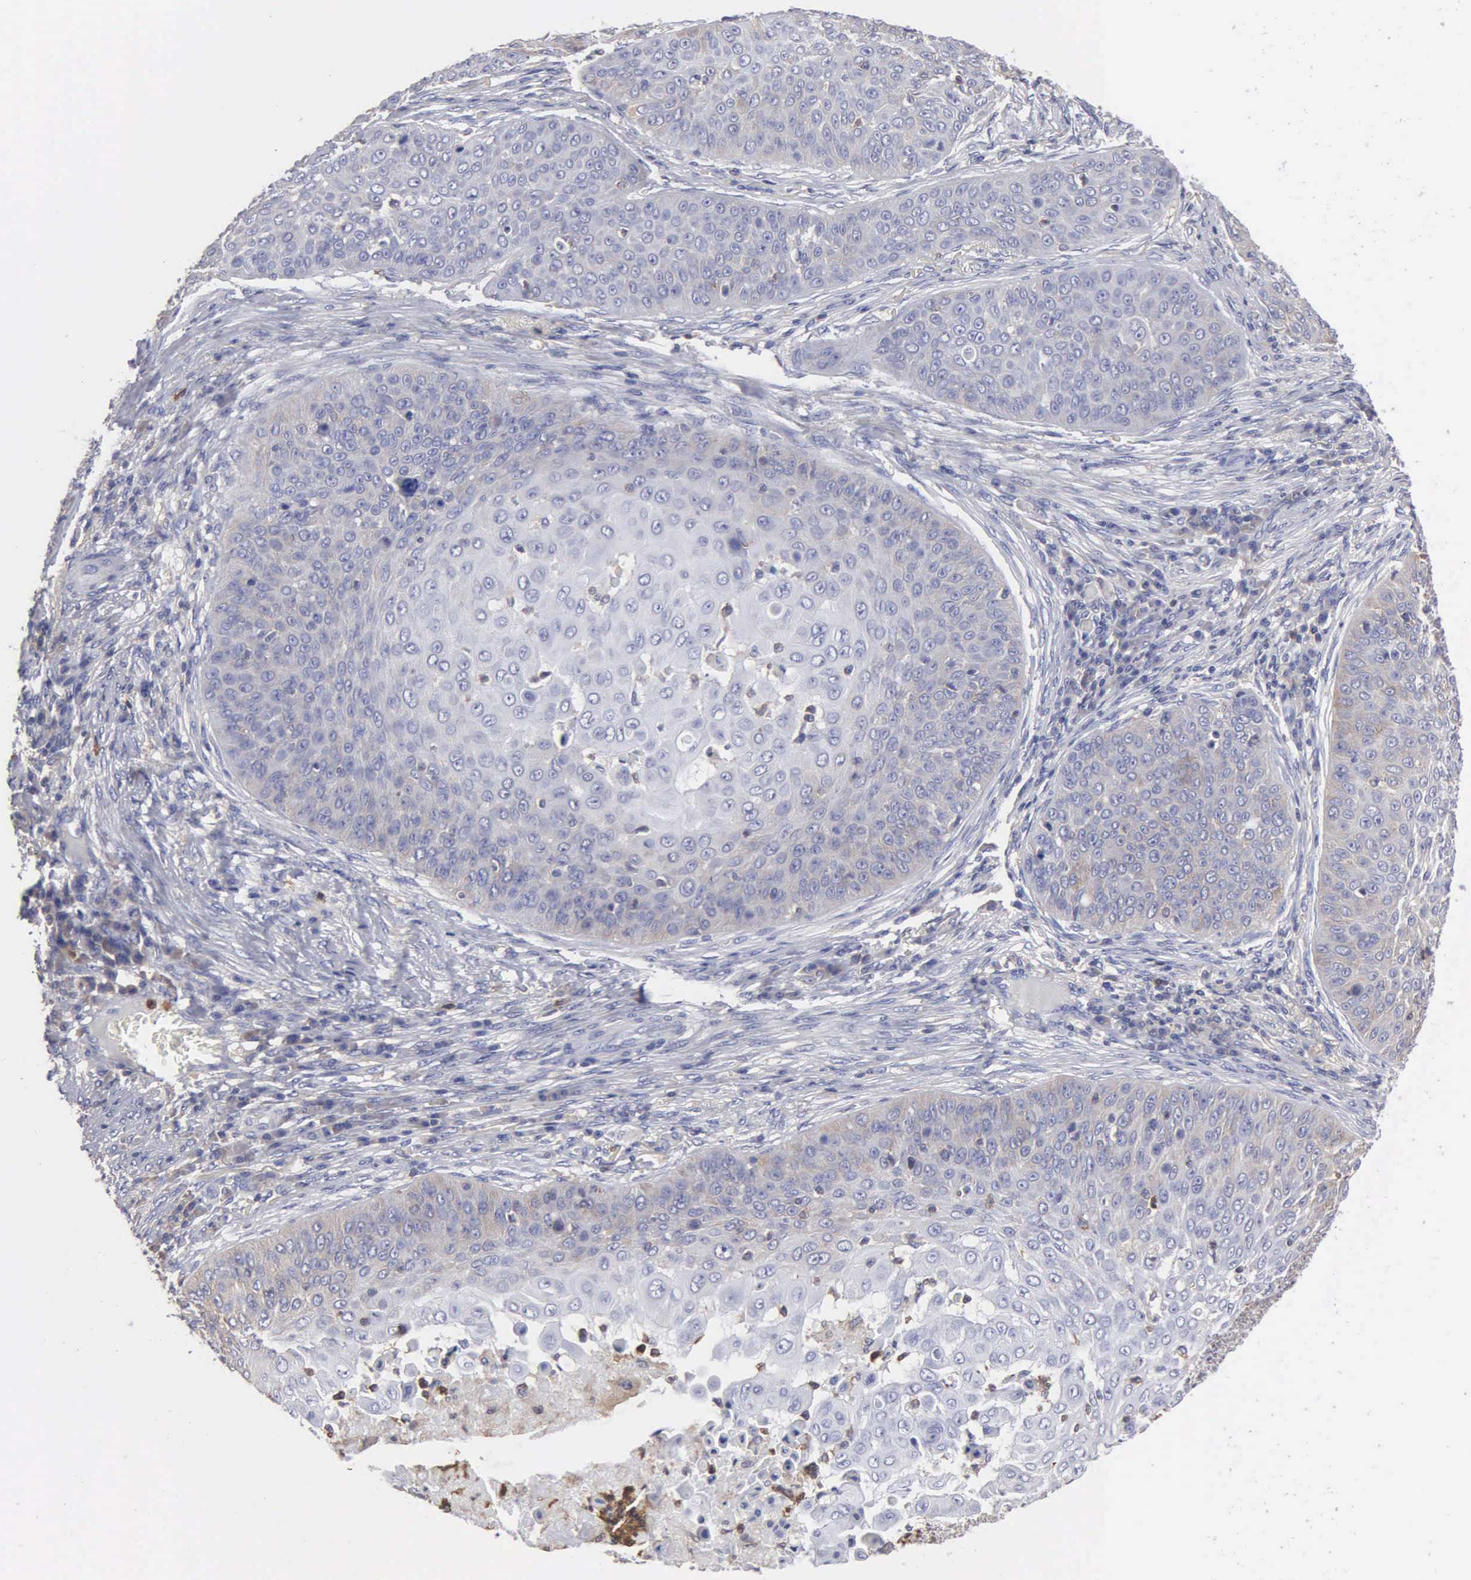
{"staining": {"intensity": "negative", "quantity": "none", "location": "none"}, "tissue": "skin cancer", "cell_type": "Tumor cells", "image_type": "cancer", "snomed": [{"axis": "morphology", "description": "Squamous cell carcinoma, NOS"}, {"axis": "topography", "description": "Skin"}], "caption": "Immunohistochemical staining of squamous cell carcinoma (skin) displays no significant staining in tumor cells.", "gene": "G6PD", "patient": {"sex": "male", "age": 82}}